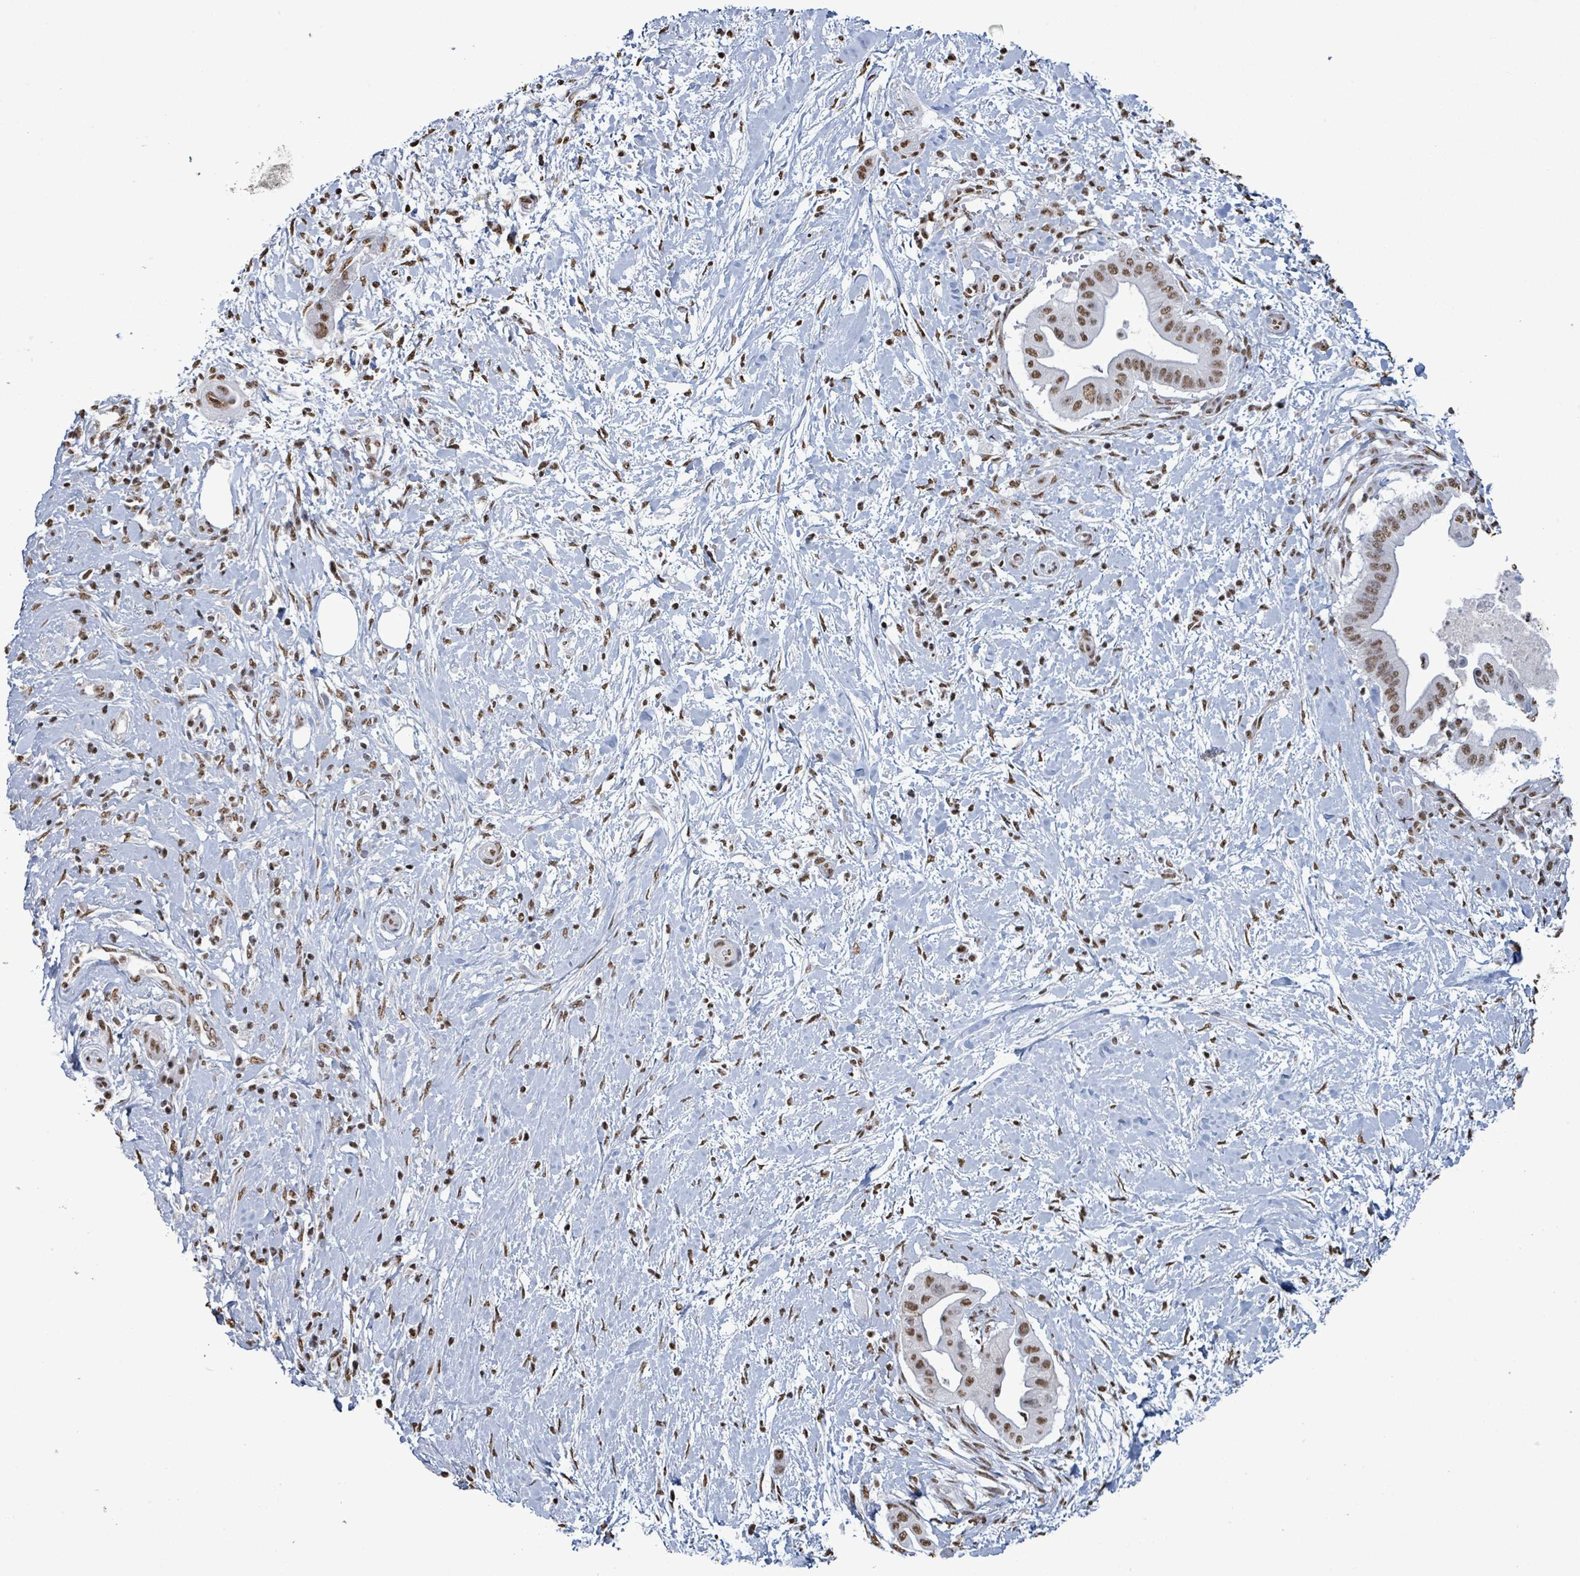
{"staining": {"intensity": "weak", "quantity": ">75%", "location": "nuclear"}, "tissue": "pancreatic cancer", "cell_type": "Tumor cells", "image_type": "cancer", "snomed": [{"axis": "morphology", "description": "Adenocarcinoma, NOS"}, {"axis": "topography", "description": "Pancreas"}], "caption": "Tumor cells demonstrate low levels of weak nuclear expression in about >75% of cells in adenocarcinoma (pancreatic).", "gene": "SAMD14", "patient": {"sex": "male", "age": 68}}